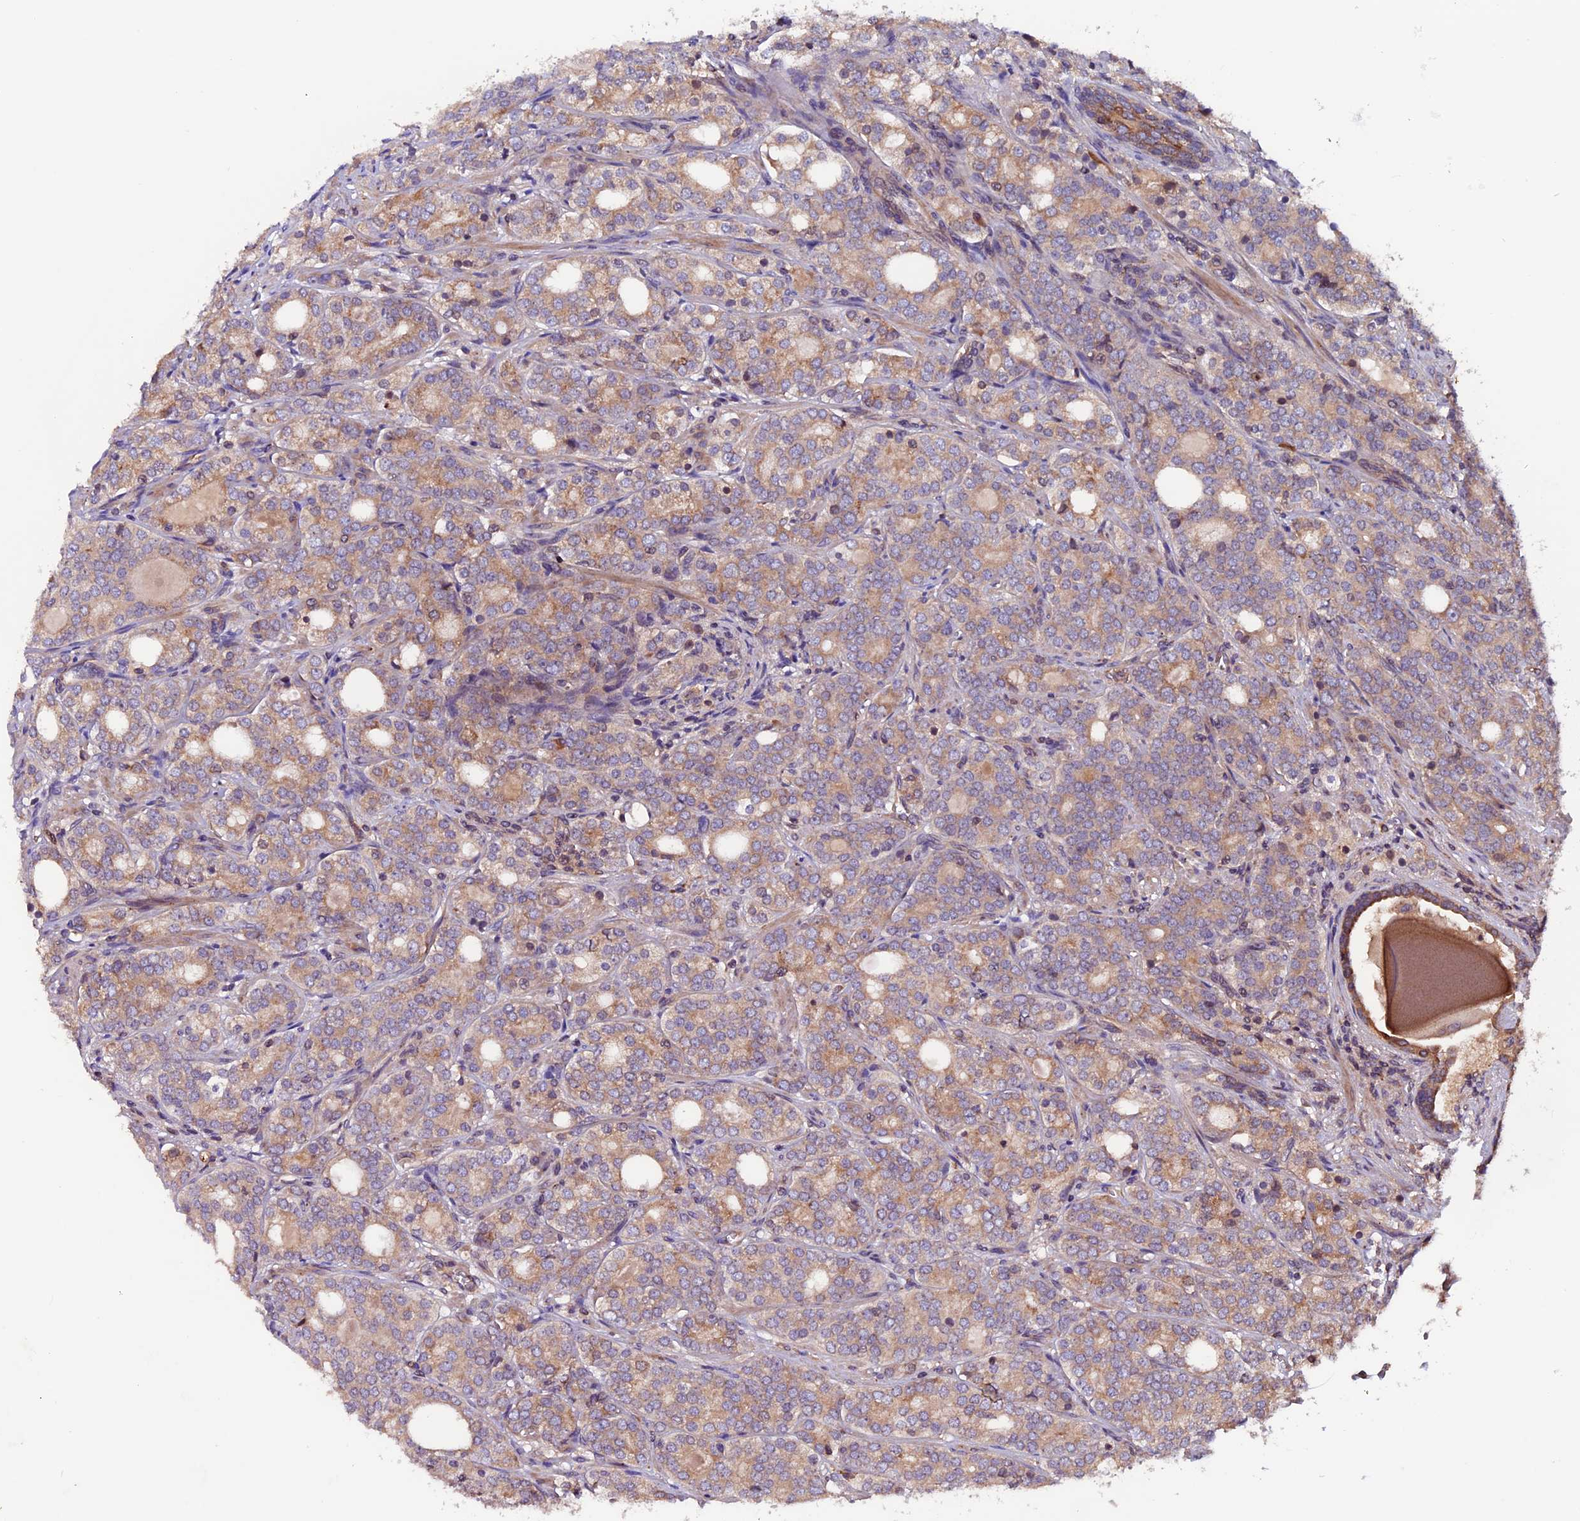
{"staining": {"intensity": "moderate", "quantity": "25%-75%", "location": "cytoplasmic/membranous"}, "tissue": "prostate cancer", "cell_type": "Tumor cells", "image_type": "cancer", "snomed": [{"axis": "morphology", "description": "Adenocarcinoma, High grade"}, {"axis": "topography", "description": "Prostate"}], "caption": "Immunohistochemical staining of prostate cancer demonstrates medium levels of moderate cytoplasmic/membranous expression in approximately 25%-75% of tumor cells. Using DAB (3,3'-diaminobenzidine) (brown) and hematoxylin (blue) stains, captured at high magnification using brightfield microscopy.", "gene": "ZNF598", "patient": {"sex": "male", "age": 64}}